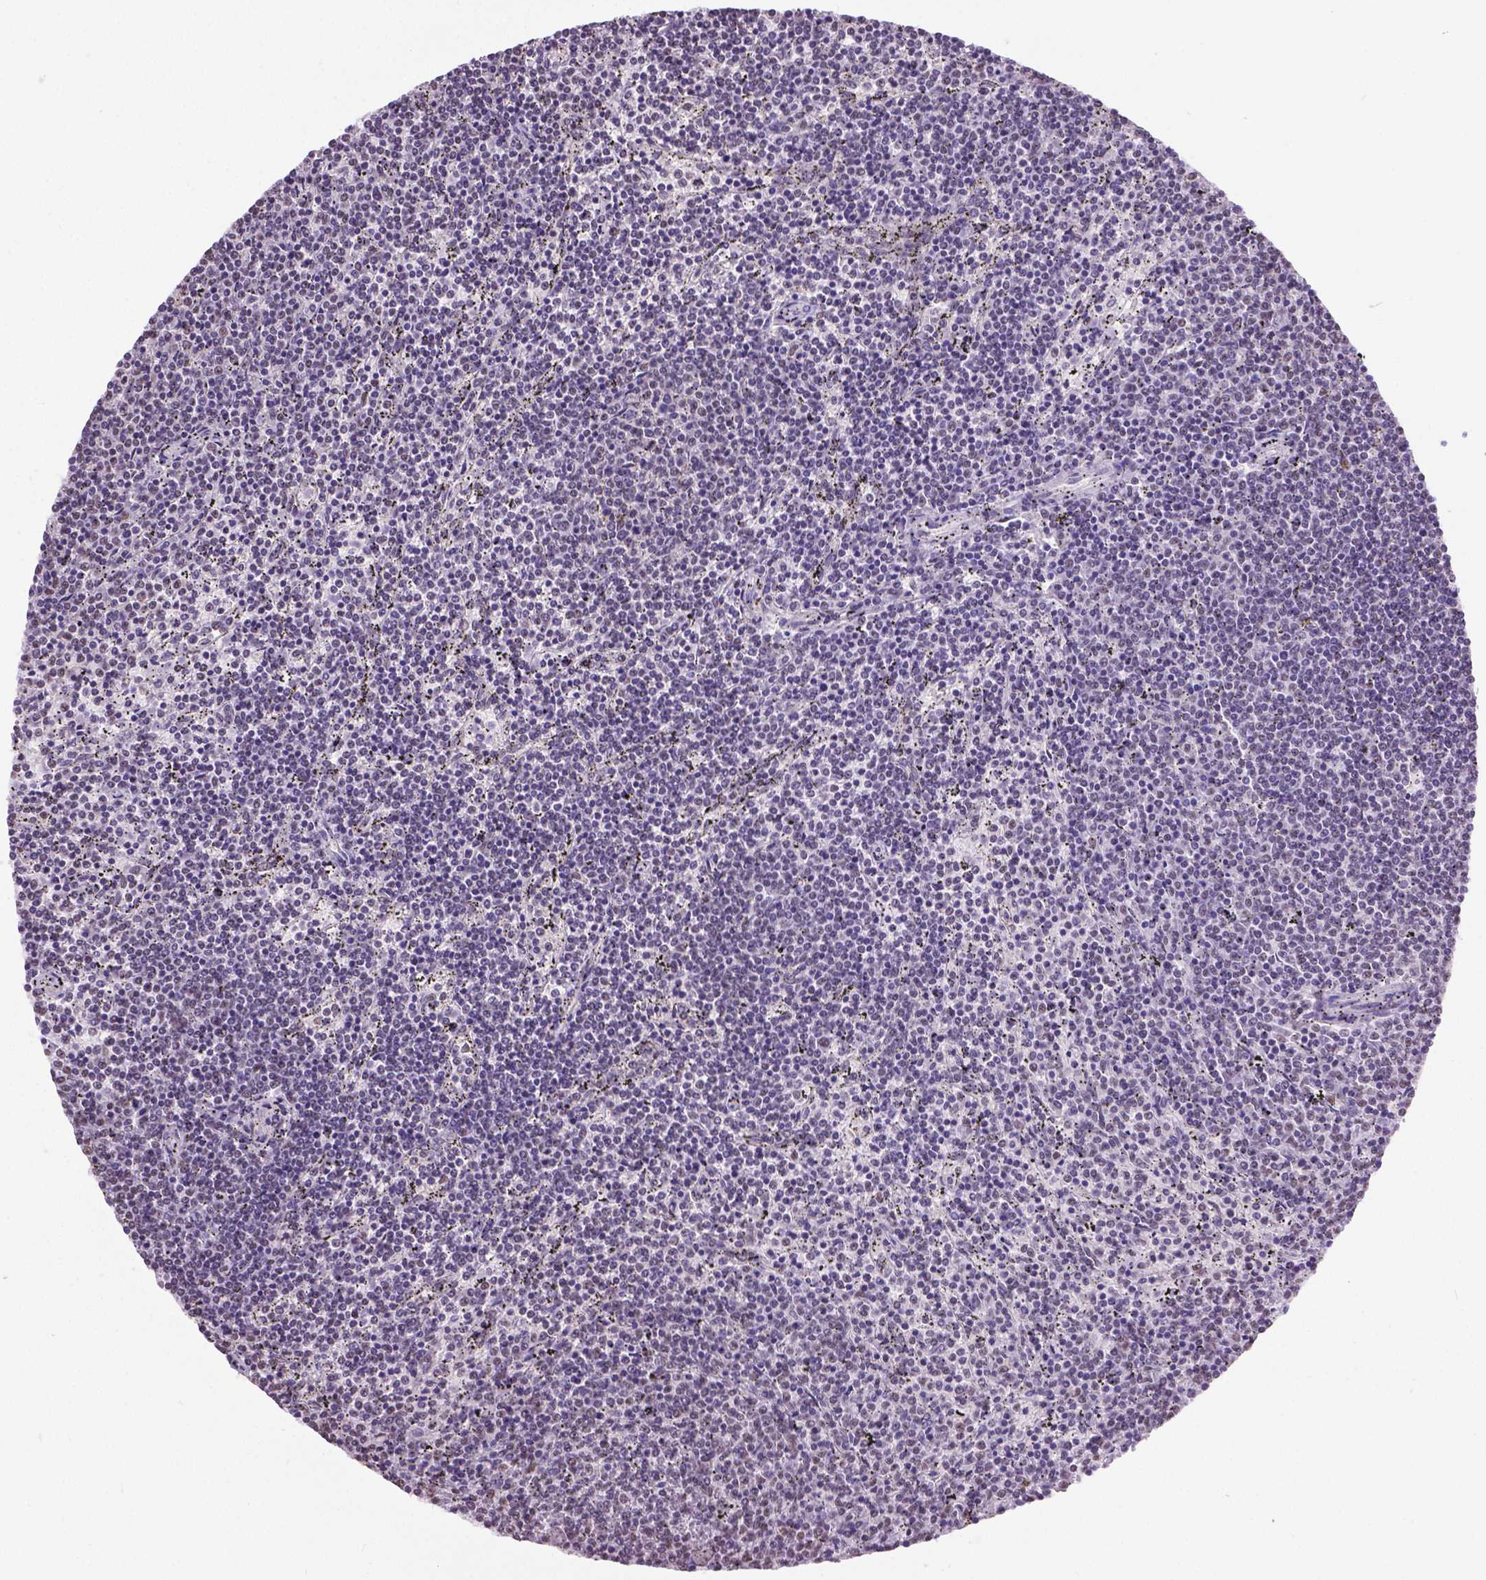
{"staining": {"intensity": "negative", "quantity": "none", "location": "none"}, "tissue": "lymphoma", "cell_type": "Tumor cells", "image_type": "cancer", "snomed": [{"axis": "morphology", "description": "Malignant lymphoma, non-Hodgkin's type, Low grade"}, {"axis": "topography", "description": "Spleen"}], "caption": "Human low-grade malignant lymphoma, non-Hodgkin's type stained for a protein using immunohistochemistry exhibits no staining in tumor cells.", "gene": "ABI2", "patient": {"sex": "female", "age": 50}}